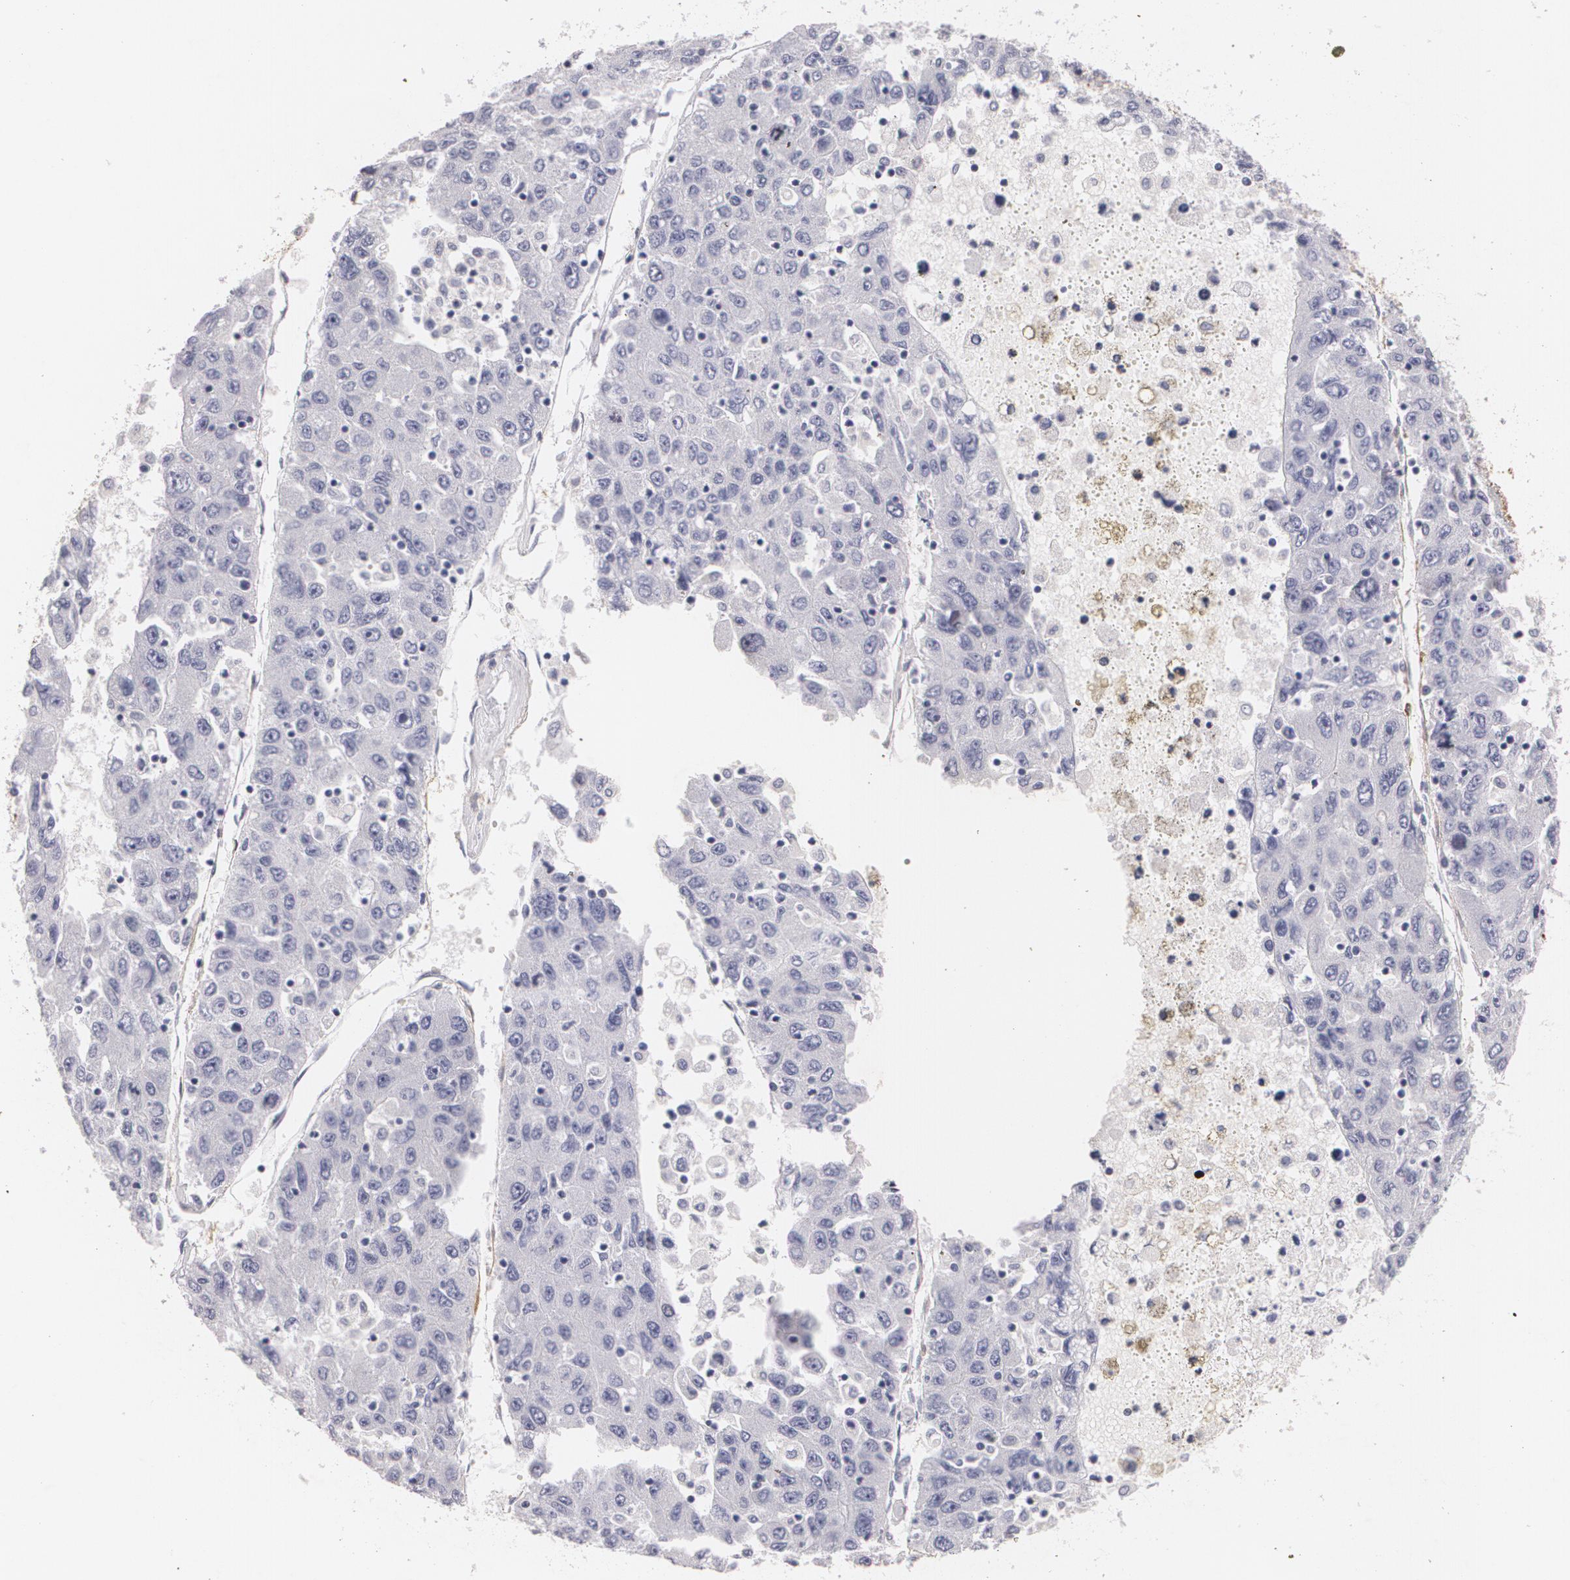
{"staining": {"intensity": "negative", "quantity": "none", "location": "none"}, "tissue": "liver cancer", "cell_type": "Tumor cells", "image_type": "cancer", "snomed": [{"axis": "morphology", "description": "Carcinoma, Hepatocellular, NOS"}, {"axis": "topography", "description": "Liver"}], "caption": "Liver cancer was stained to show a protein in brown. There is no significant positivity in tumor cells.", "gene": "NGFR", "patient": {"sex": "male", "age": 49}}